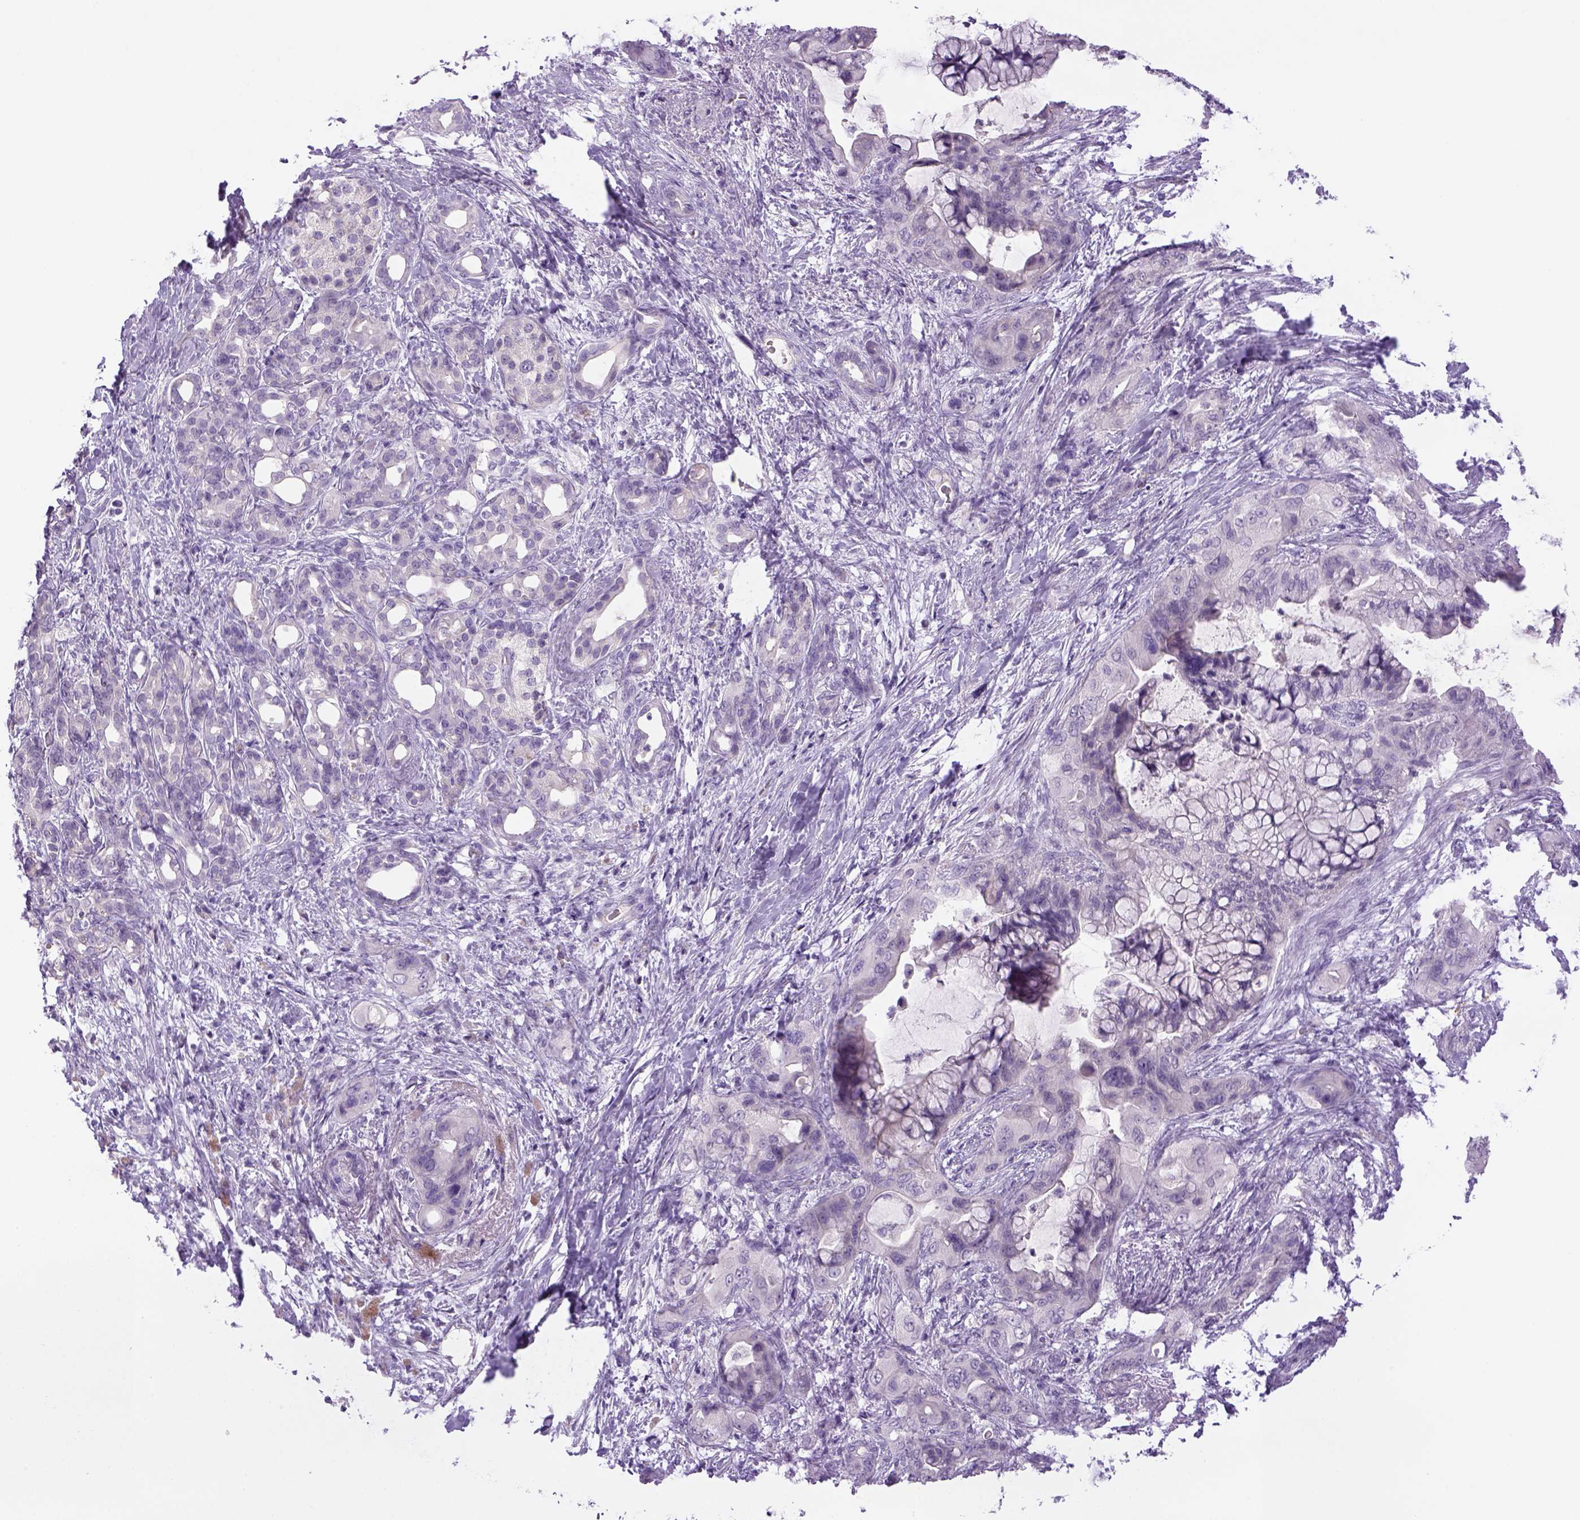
{"staining": {"intensity": "negative", "quantity": "none", "location": "none"}, "tissue": "pancreatic cancer", "cell_type": "Tumor cells", "image_type": "cancer", "snomed": [{"axis": "morphology", "description": "Adenocarcinoma, NOS"}, {"axis": "topography", "description": "Pancreas"}], "caption": "Image shows no protein staining in tumor cells of pancreatic cancer tissue.", "gene": "DBH", "patient": {"sex": "male", "age": 71}}